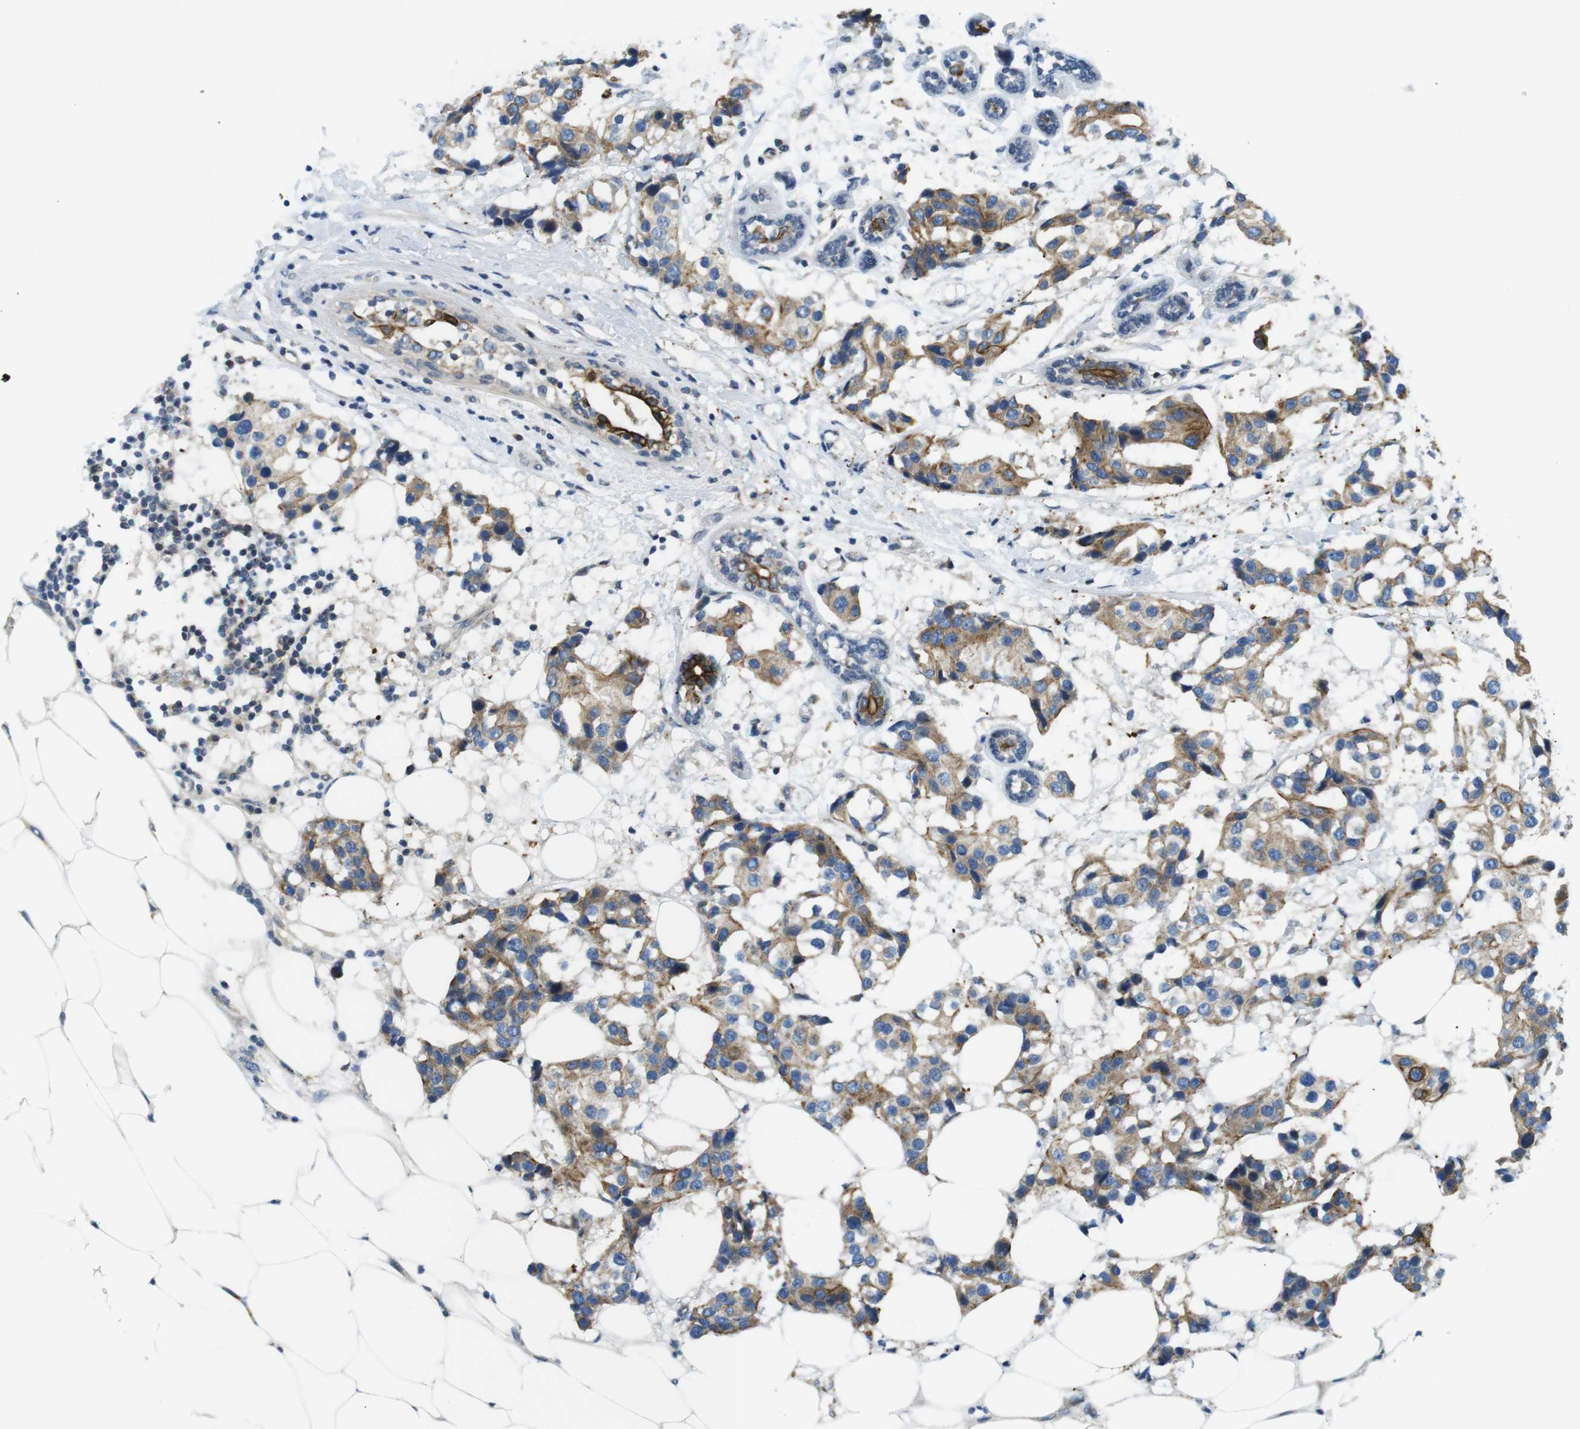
{"staining": {"intensity": "moderate", "quantity": "25%-75%", "location": "cytoplasmic/membranous"}, "tissue": "breast cancer", "cell_type": "Tumor cells", "image_type": "cancer", "snomed": [{"axis": "morphology", "description": "Normal tissue, NOS"}, {"axis": "morphology", "description": "Duct carcinoma"}, {"axis": "topography", "description": "Breast"}], "caption": "A histopathology image of human invasive ductal carcinoma (breast) stained for a protein reveals moderate cytoplasmic/membranous brown staining in tumor cells.", "gene": "ZDHHC3", "patient": {"sex": "female", "age": 39}}